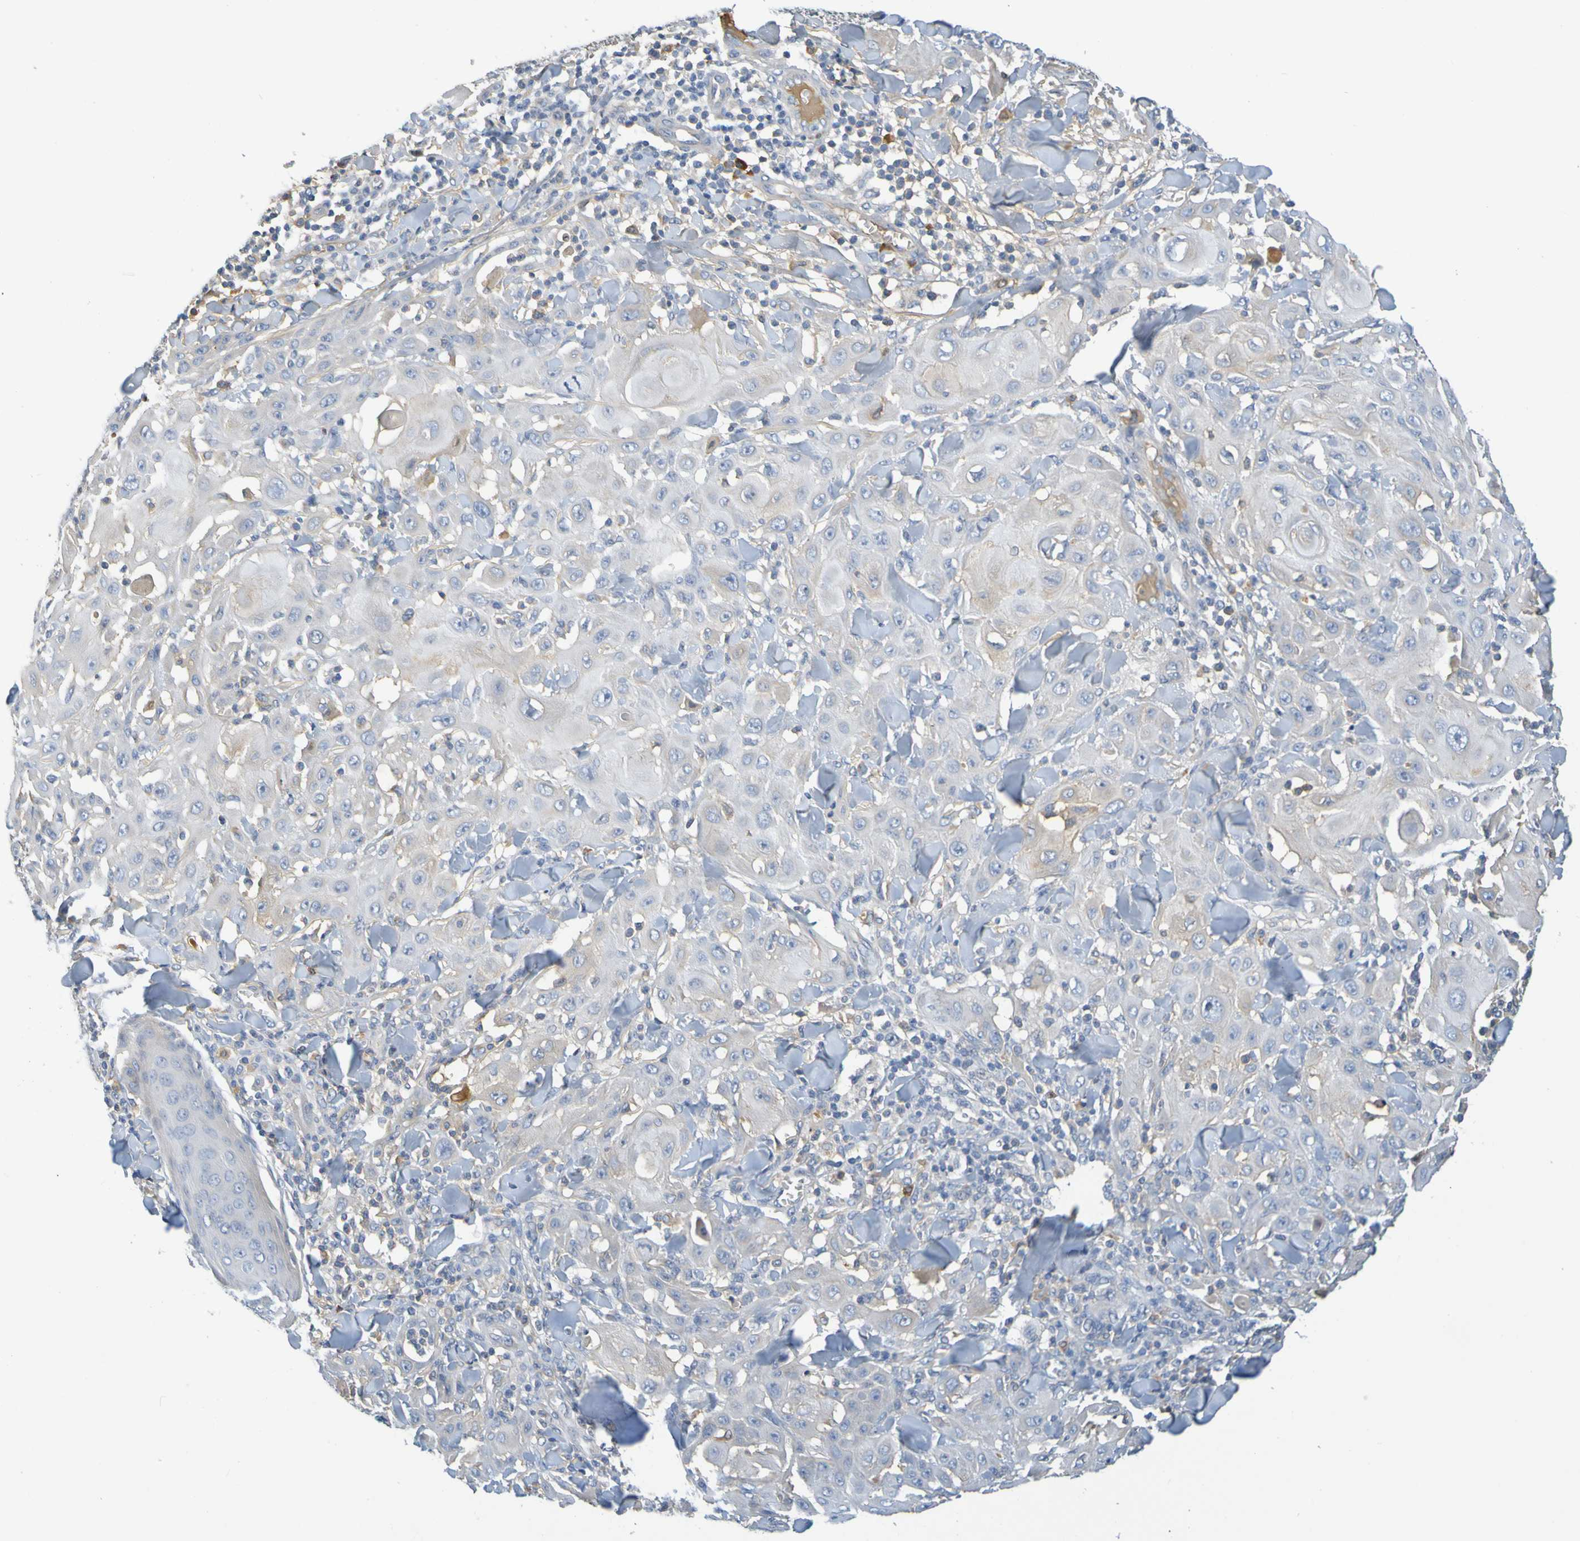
{"staining": {"intensity": "negative", "quantity": "none", "location": "none"}, "tissue": "skin cancer", "cell_type": "Tumor cells", "image_type": "cancer", "snomed": [{"axis": "morphology", "description": "Squamous cell carcinoma, NOS"}, {"axis": "topography", "description": "Skin"}], "caption": "This micrograph is of squamous cell carcinoma (skin) stained with IHC to label a protein in brown with the nuclei are counter-stained blue. There is no positivity in tumor cells.", "gene": "C1QA", "patient": {"sex": "male", "age": 24}}